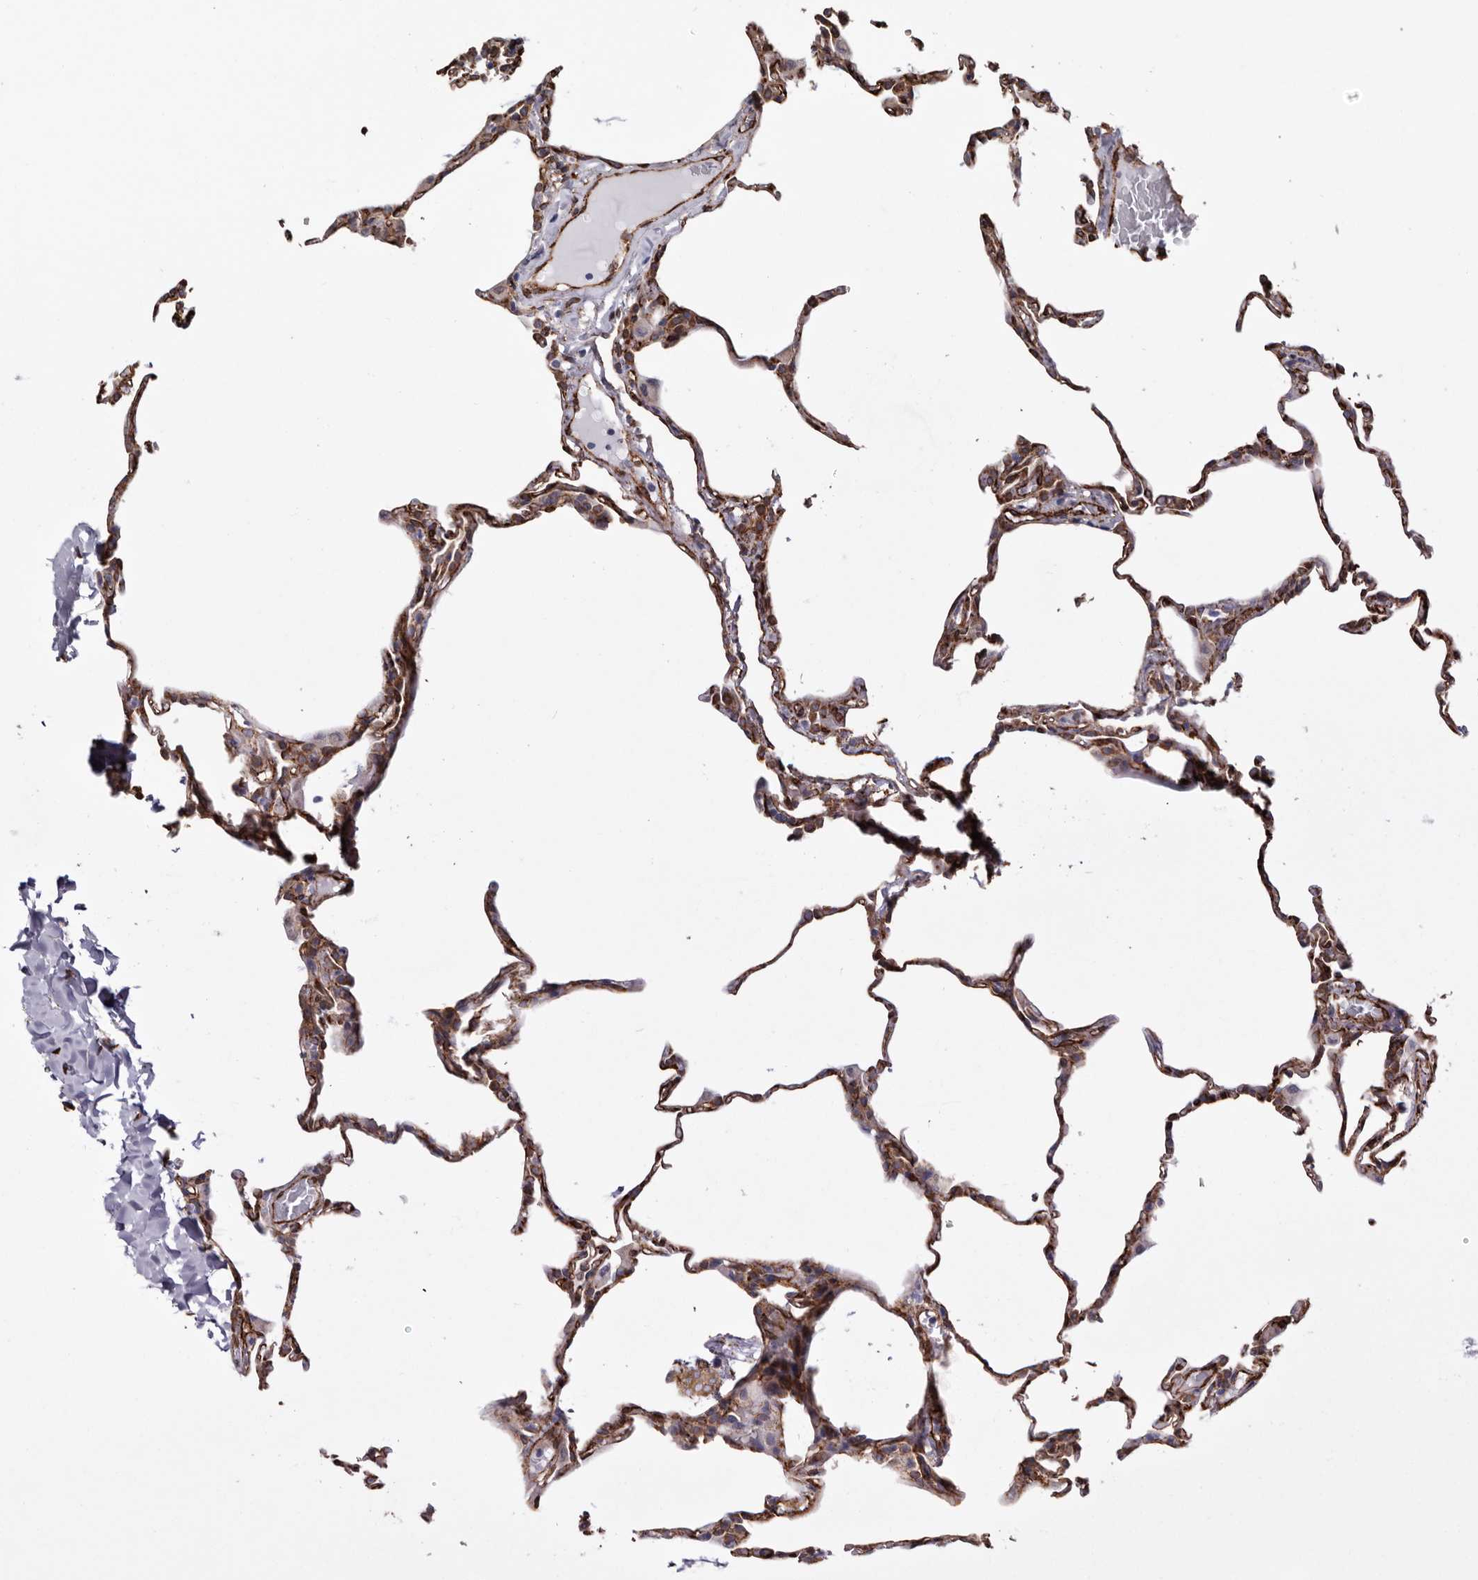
{"staining": {"intensity": "moderate", "quantity": ">75%", "location": "cytoplasmic/membranous"}, "tissue": "lung", "cell_type": "Alveolar cells", "image_type": "normal", "snomed": [{"axis": "morphology", "description": "Normal tissue, NOS"}, {"axis": "topography", "description": "Lung"}], "caption": "A brown stain shows moderate cytoplasmic/membranous expression of a protein in alveolar cells of unremarkable human lung. Using DAB (3,3'-diaminobenzidine) (brown) and hematoxylin (blue) stains, captured at high magnification using brightfield microscopy.", "gene": "SEMA3E", "patient": {"sex": "male", "age": 20}}